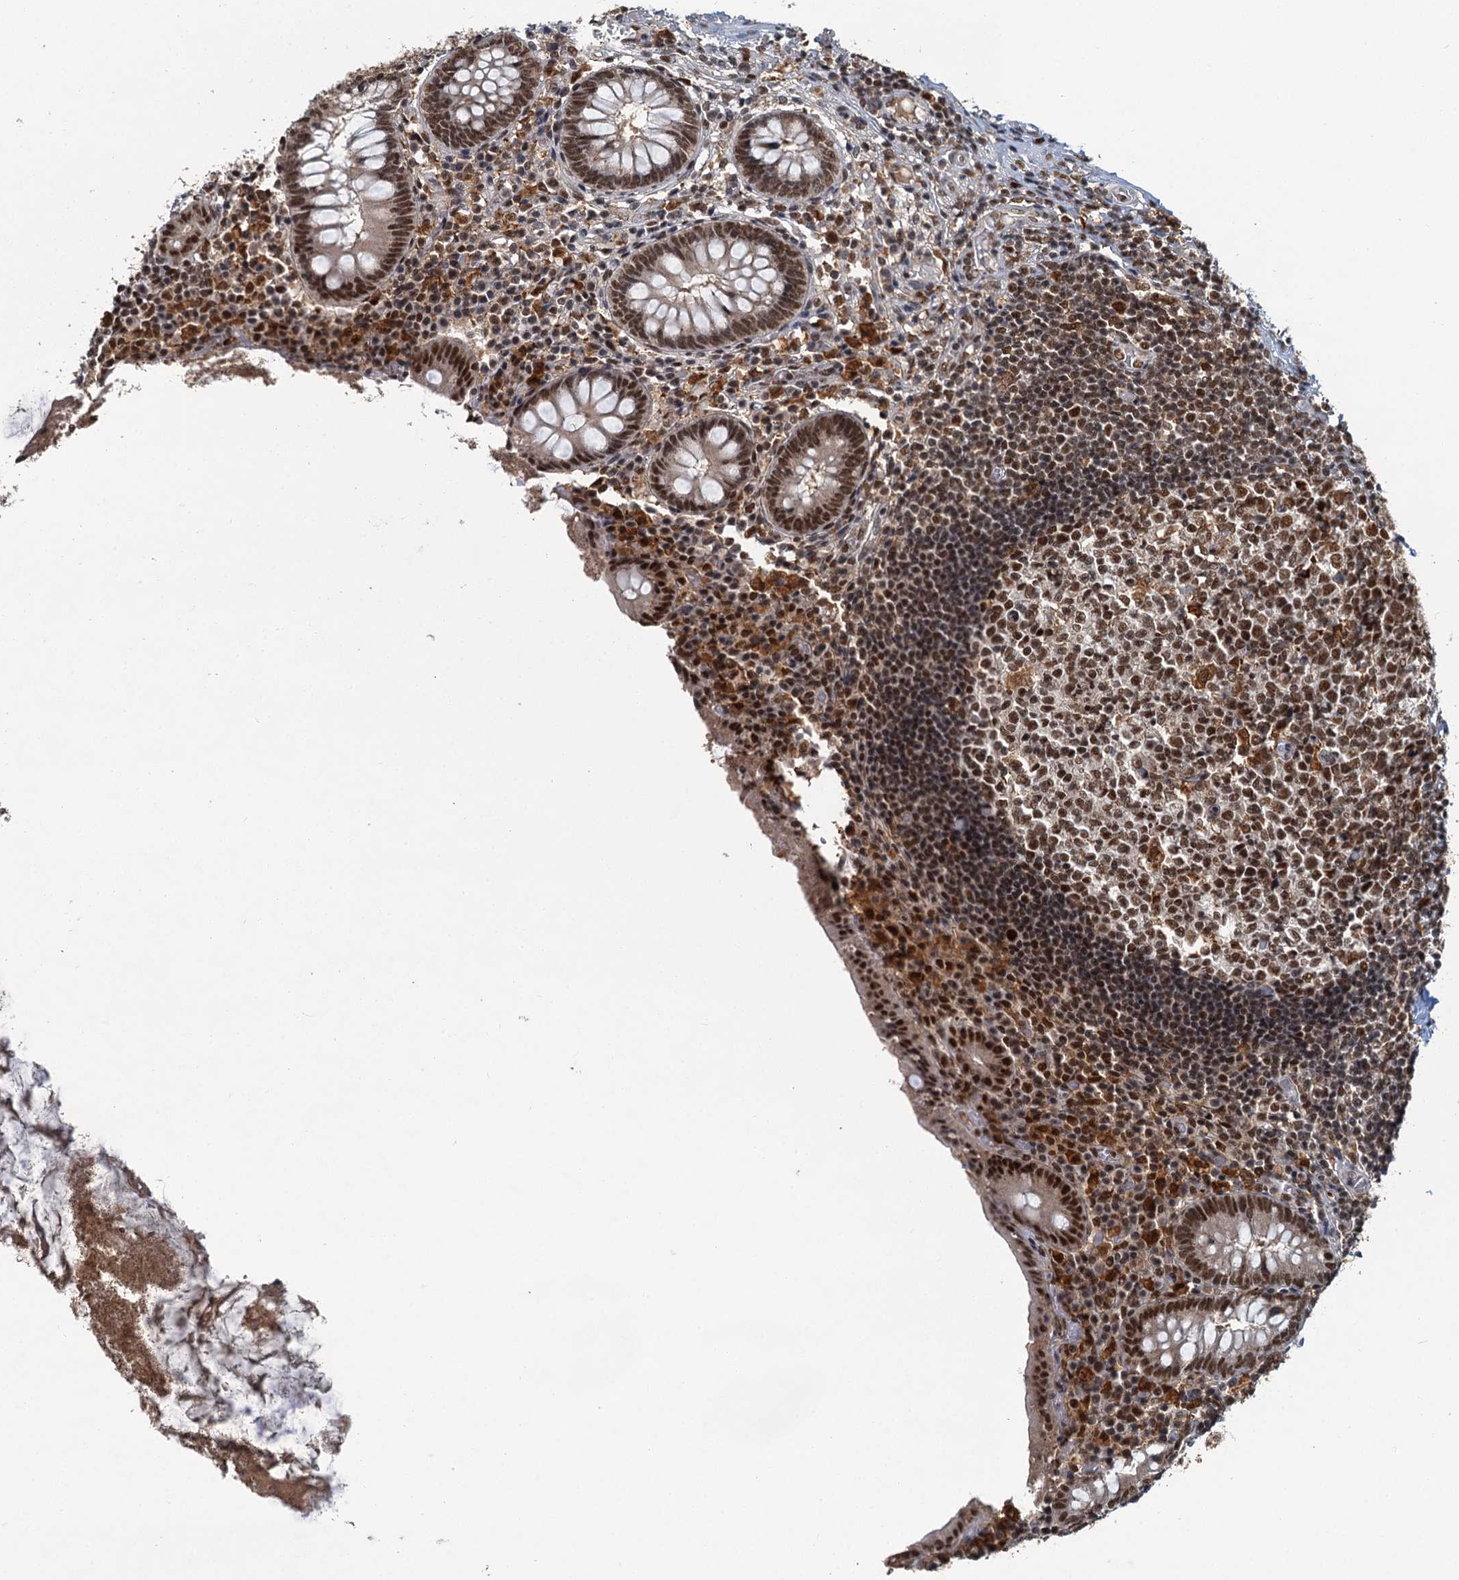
{"staining": {"intensity": "moderate", "quantity": ">75%", "location": "nuclear"}, "tissue": "appendix", "cell_type": "Glandular cells", "image_type": "normal", "snomed": [{"axis": "morphology", "description": "Normal tissue, NOS"}, {"axis": "topography", "description": "Appendix"}], "caption": "A brown stain labels moderate nuclear staining of a protein in glandular cells of unremarkable human appendix. (DAB (3,3'-diaminobenzidine) IHC with brightfield microscopy, high magnification).", "gene": "PPHLN1", "patient": {"sex": "female", "age": 17}}